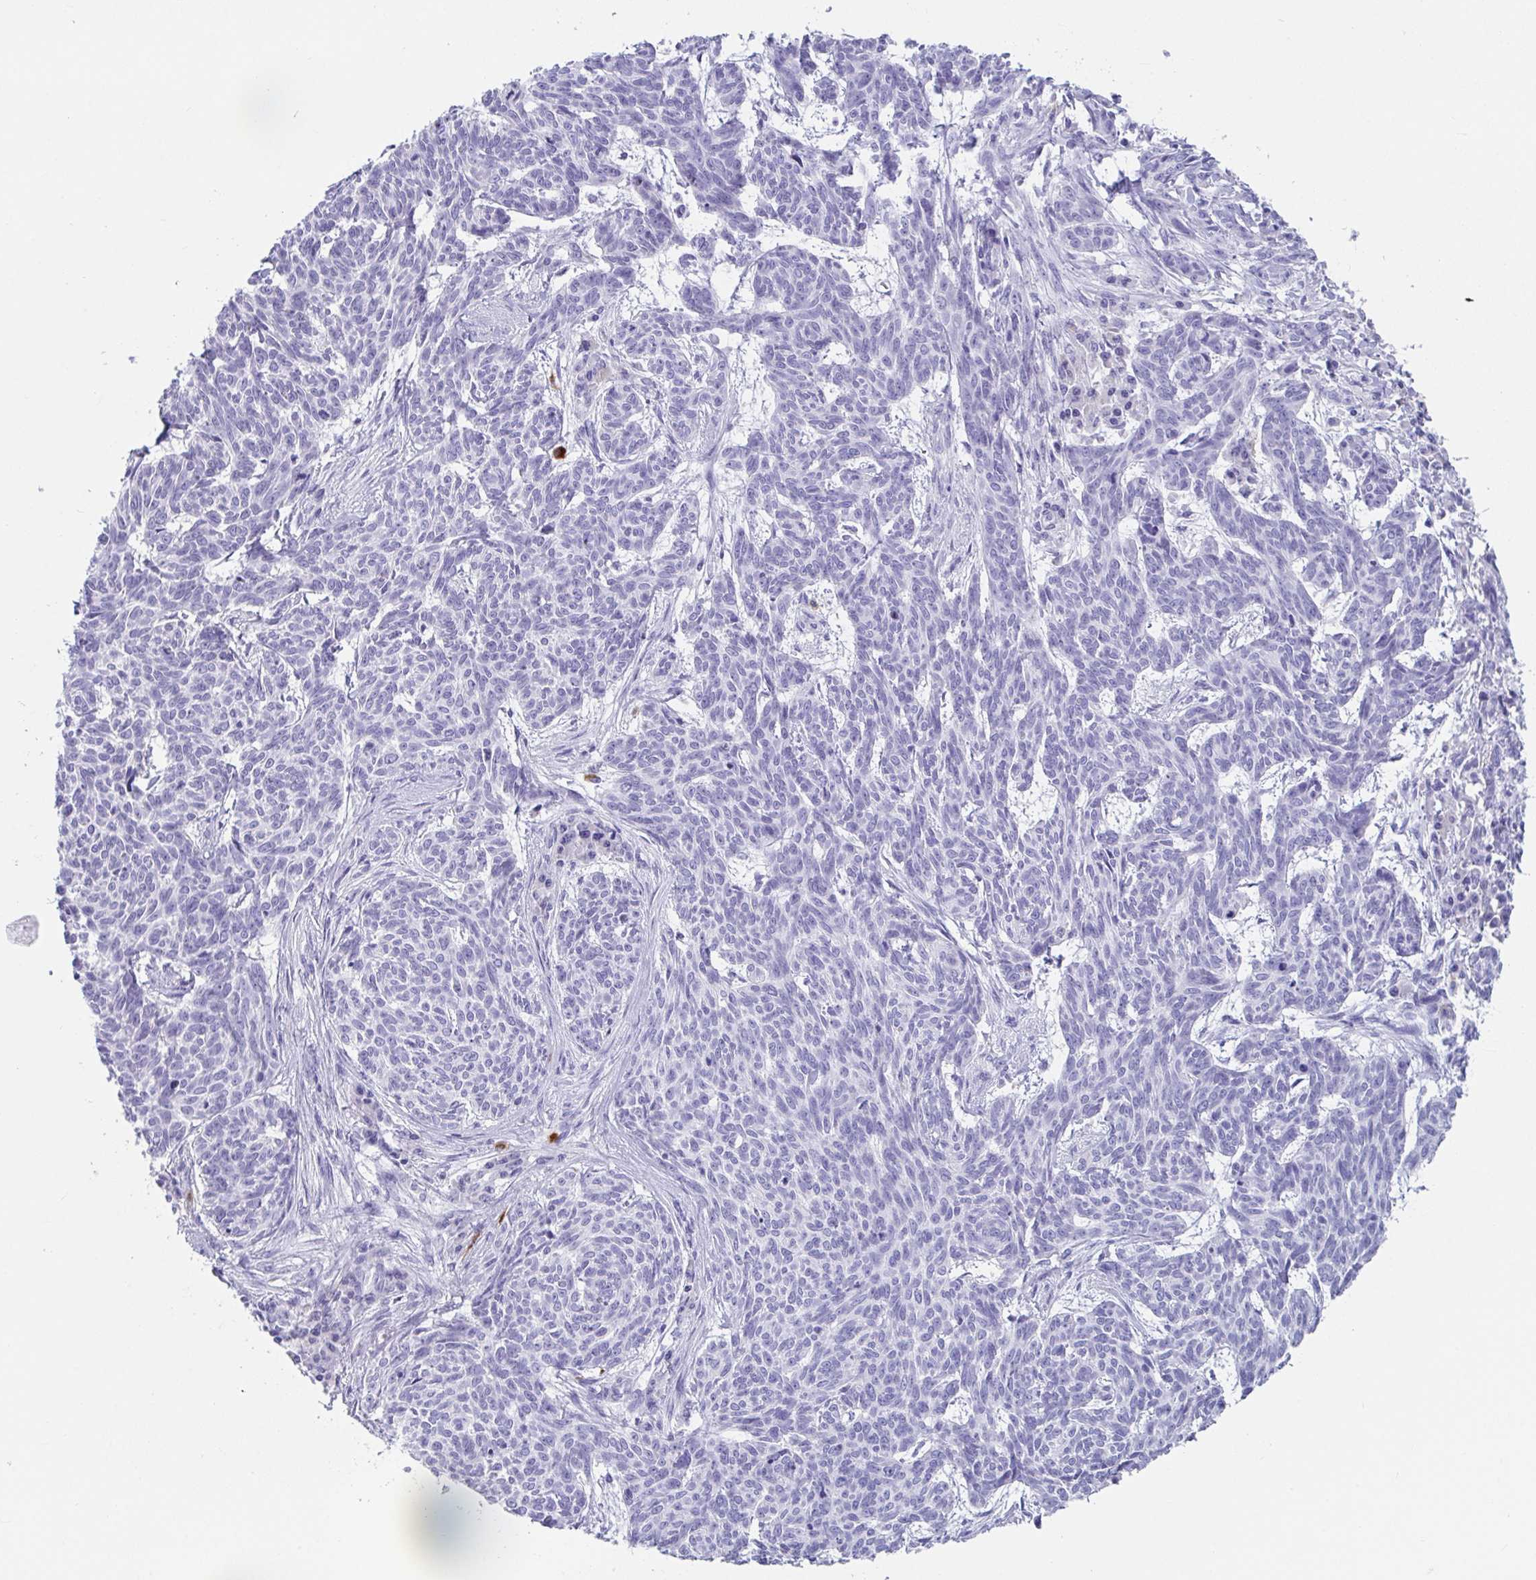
{"staining": {"intensity": "negative", "quantity": "none", "location": "none"}, "tissue": "skin cancer", "cell_type": "Tumor cells", "image_type": "cancer", "snomed": [{"axis": "morphology", "description": "Basal cell carcinoma"}, {"axis": "topography", "description": "Skin"}], "caption": "There is no significant expression in tumor cells of skin basal cell carcinoma.", "gene": "PLA2G1B", "patient": {"sex": "female", "age": 93}}